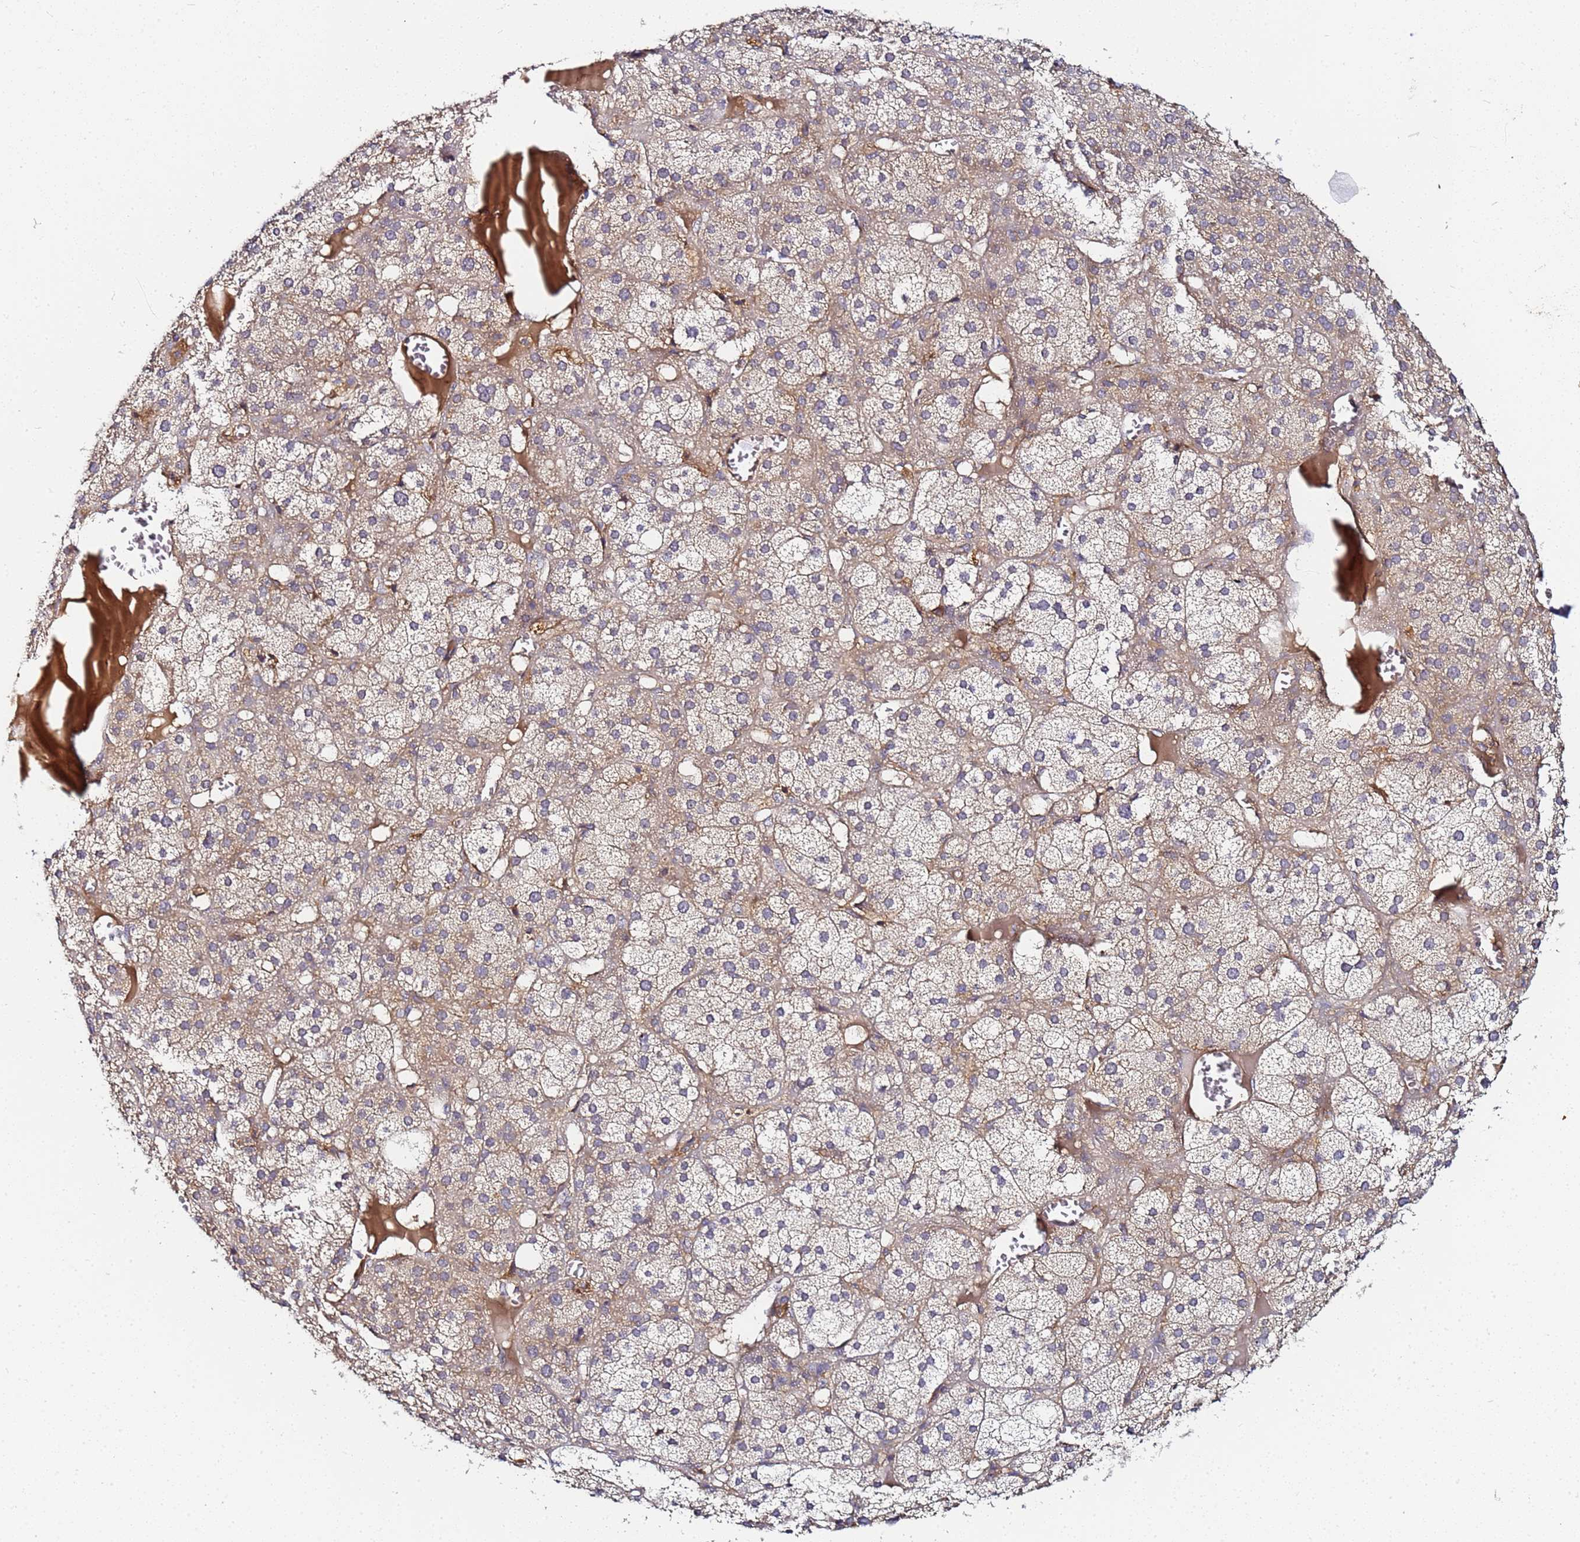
{"staining": {"intensity": "weak", "quantity": "<25%", "location": "cytoplasmic/membranous"}, "tissue": "adrenal gland", "cell_type": "Glandular cells", "image_type": "normal", "snomed": [{"axis": "morphology", "description": "Normal tissue, NOS"}, {"axis": "topography", "description": "Adrenal gland"}], "caption": "DAB immunohistochemical staining of normal human adrenal gland exhibits no significant staining in glandular cells.", "gene": "LRRC69", "patient": {"sex": "female", "age": 61}}